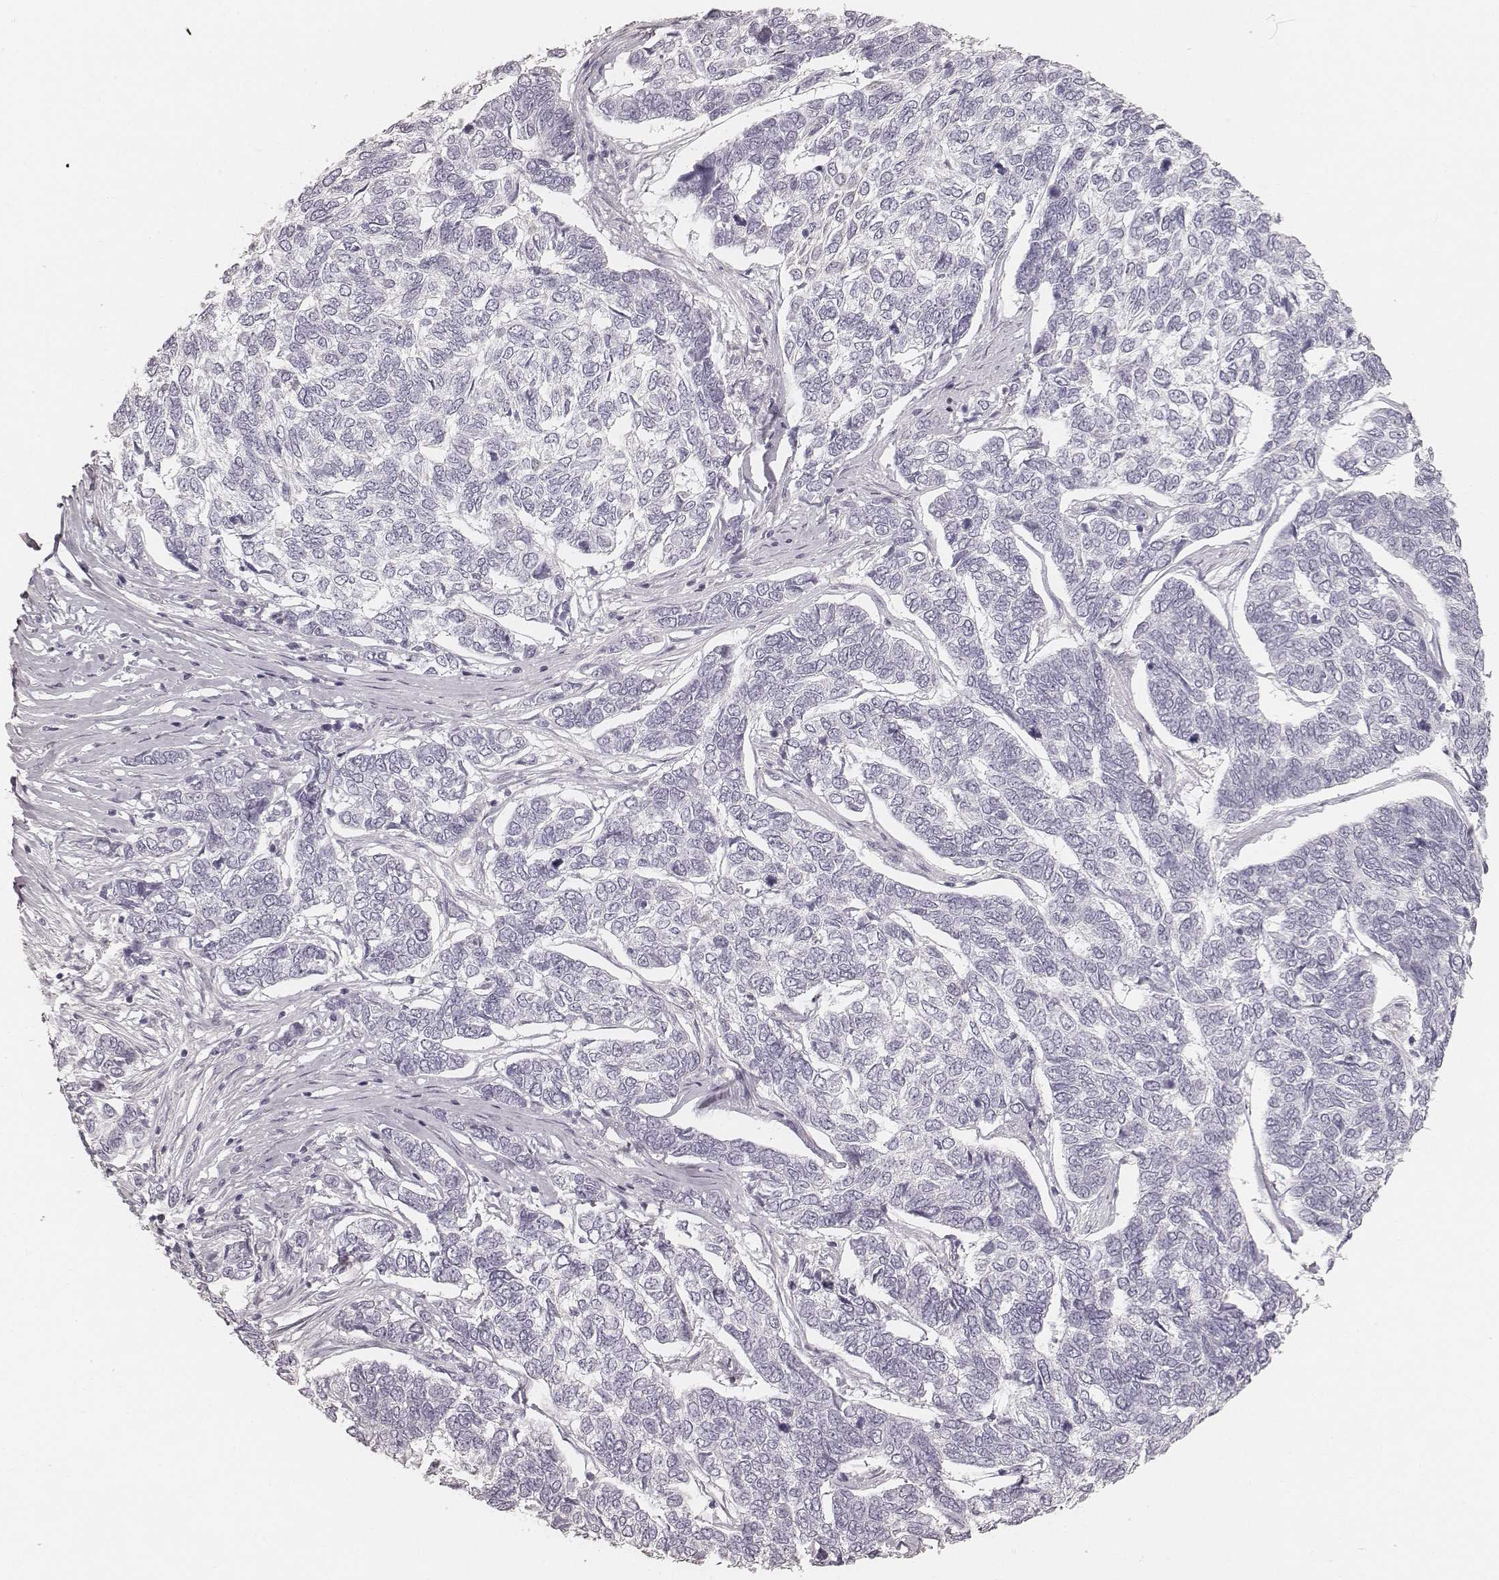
{"staining": {"intensity": "negative", "quantity": "none", "location": "none"}, "tissue": "skin cancer", "cell_type": "Tumor cells", "image_type": "cancer", "snomed": [{"axis": "morphology", "description": "Basal cell carcinoma"}, {"axis": "topography", "description": "Skin"}], "caption": "This image is of skin basal cell carcinoma stained with immunohistochemistry to label a protein in brown with the nuclei are counter-stained blue. There is no staining in tumor cells.", "gene": "KRT31", "patient": {"sex": "female", "age": 65}}